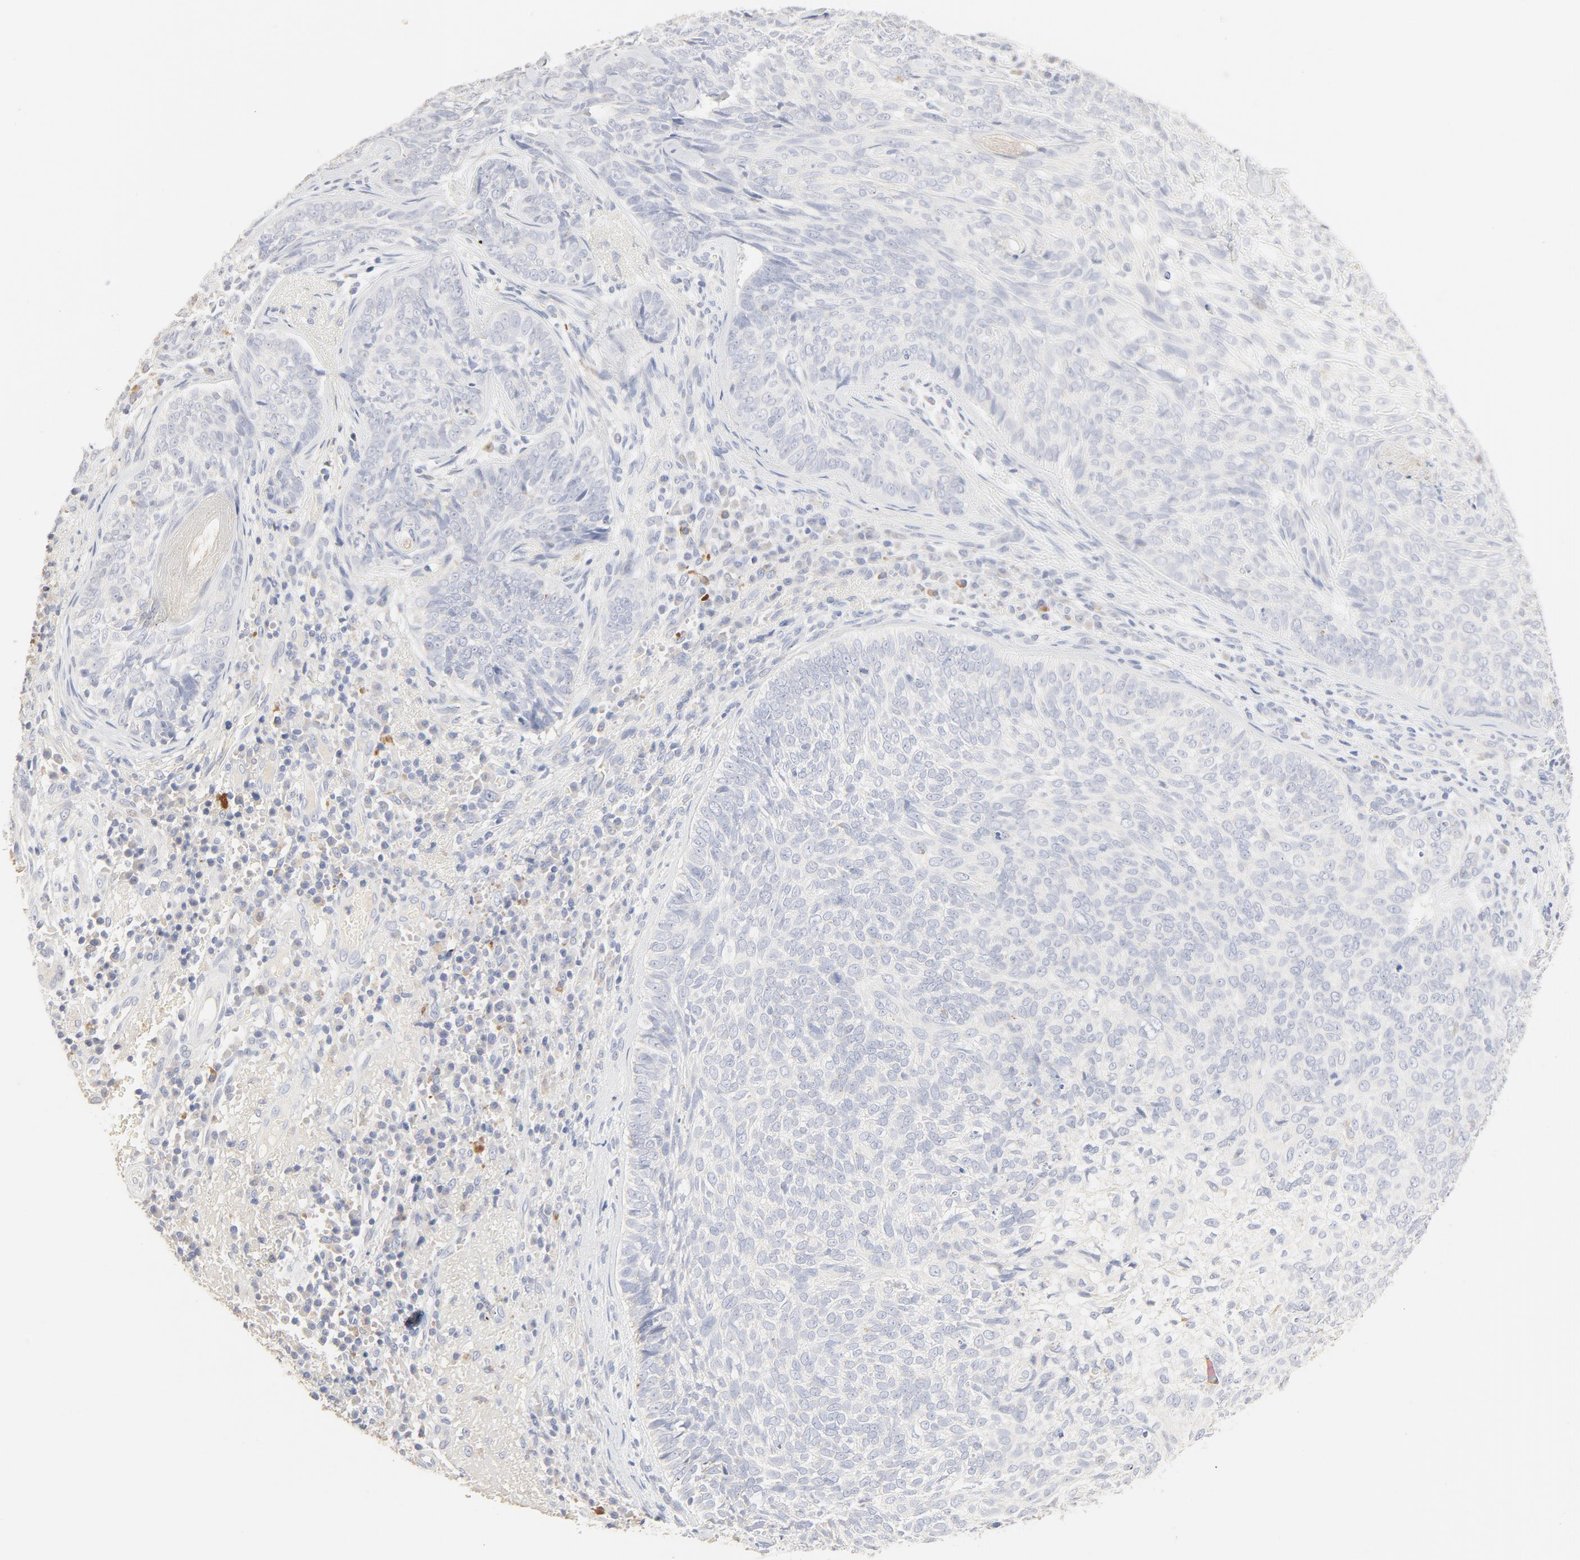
{"staining": {"intensity": "negative", "quantity": "none", "location": "none"}, "tissue": "skin cancer", "cell_type": "Tumor cells", "image_type": "cancer", "snomed": [{"axis": "morphology", "description": "Basal cell carcinoma"}, {"axis": "topography", "description": "Skin"}], "caption": "DAB (3,3'-diaminobenzidine) immunohistochemical staining of skin cancer displays no significant positivity in tumor cells.", "gene": "FCGBP", "patient": {"sex": "male", "age": 72}}